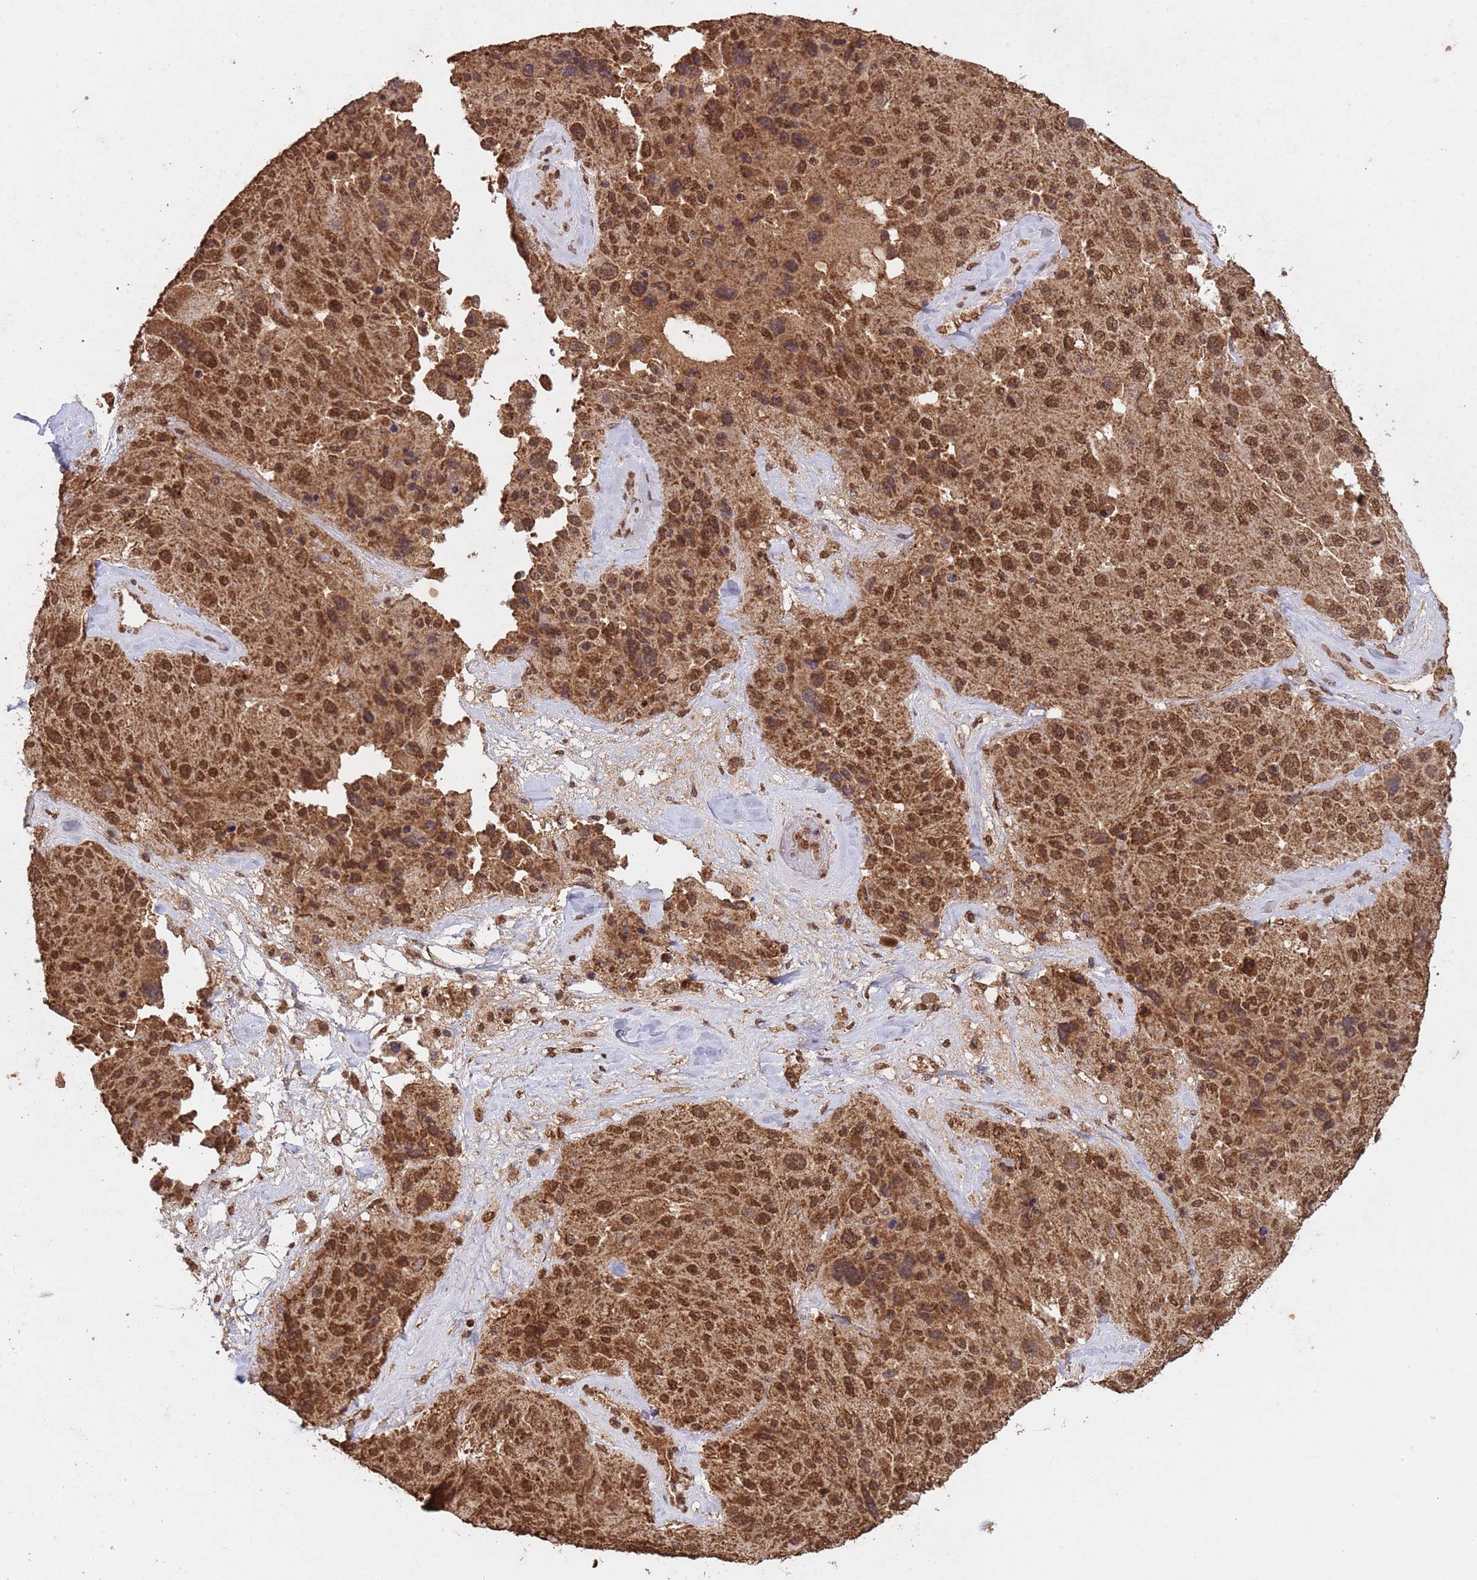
{"staining": {"intensity": "moderate", "quantity": ">75%", "location": "cytoplasmic/membranous,nuclear"}, "tissue": "melanoma", "cell_type": "Tumor cells", "image_type": "cancer", "snomed": [{"axis": "morphology", "description": "Malignant melanoma, Metastatic site"}, {"axis": "topography", "description": "Lymph node"}], "caption": "Protein analysis of melanoma tissue reveals moderate cytoplasmic/membranous and nuclear staining in about >75% of tumor cells. Immunohistochemistry stains the protein of interest in brown and the nuclei are stained blue.", "gene": "HDAC10", "patient": {"sex": "male", "age": 62}}